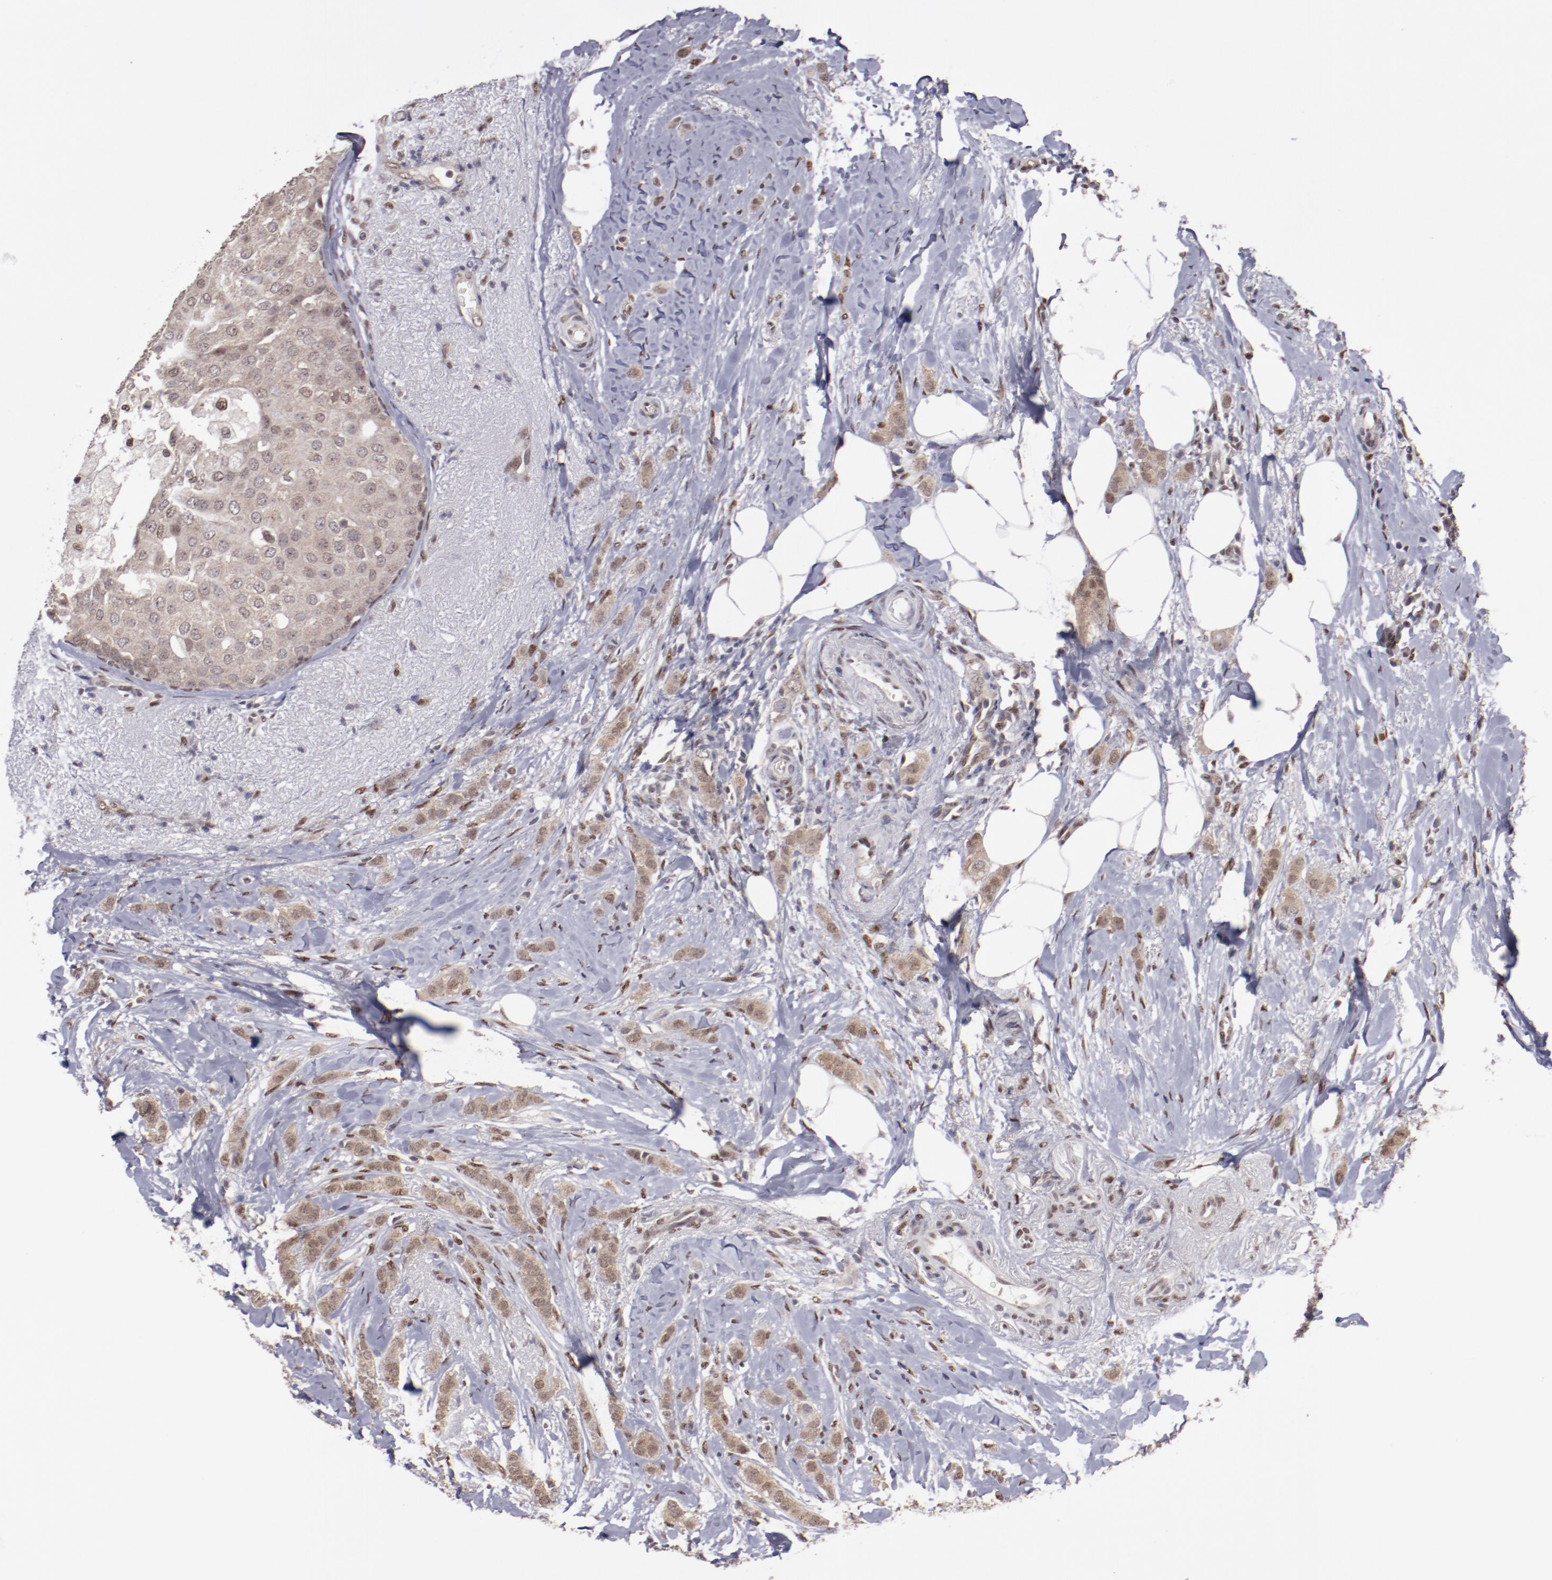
{"staining": {"intensity": "weak", "quantity": ">75%", "location": "cytoplasmic/membranous,nuclear"}, "tissue": "breast cancer", "cell_type": "Tumor cells", "image_type": "cancer", "snomed": [{"axis": "morphology", "description": "Lobular carcinoma"}, {"axis": "topography", "description": "Breast"}], "caption": "The micrograph demonstrates staining of breast cancer, revealing weak cytoplasmic/membranous and nuclear protein staining (brown color) within tumor cells. Nuclei are stained in blue.", "gene": "ARNT", "patient": {"sex": "female", "age": 55}}